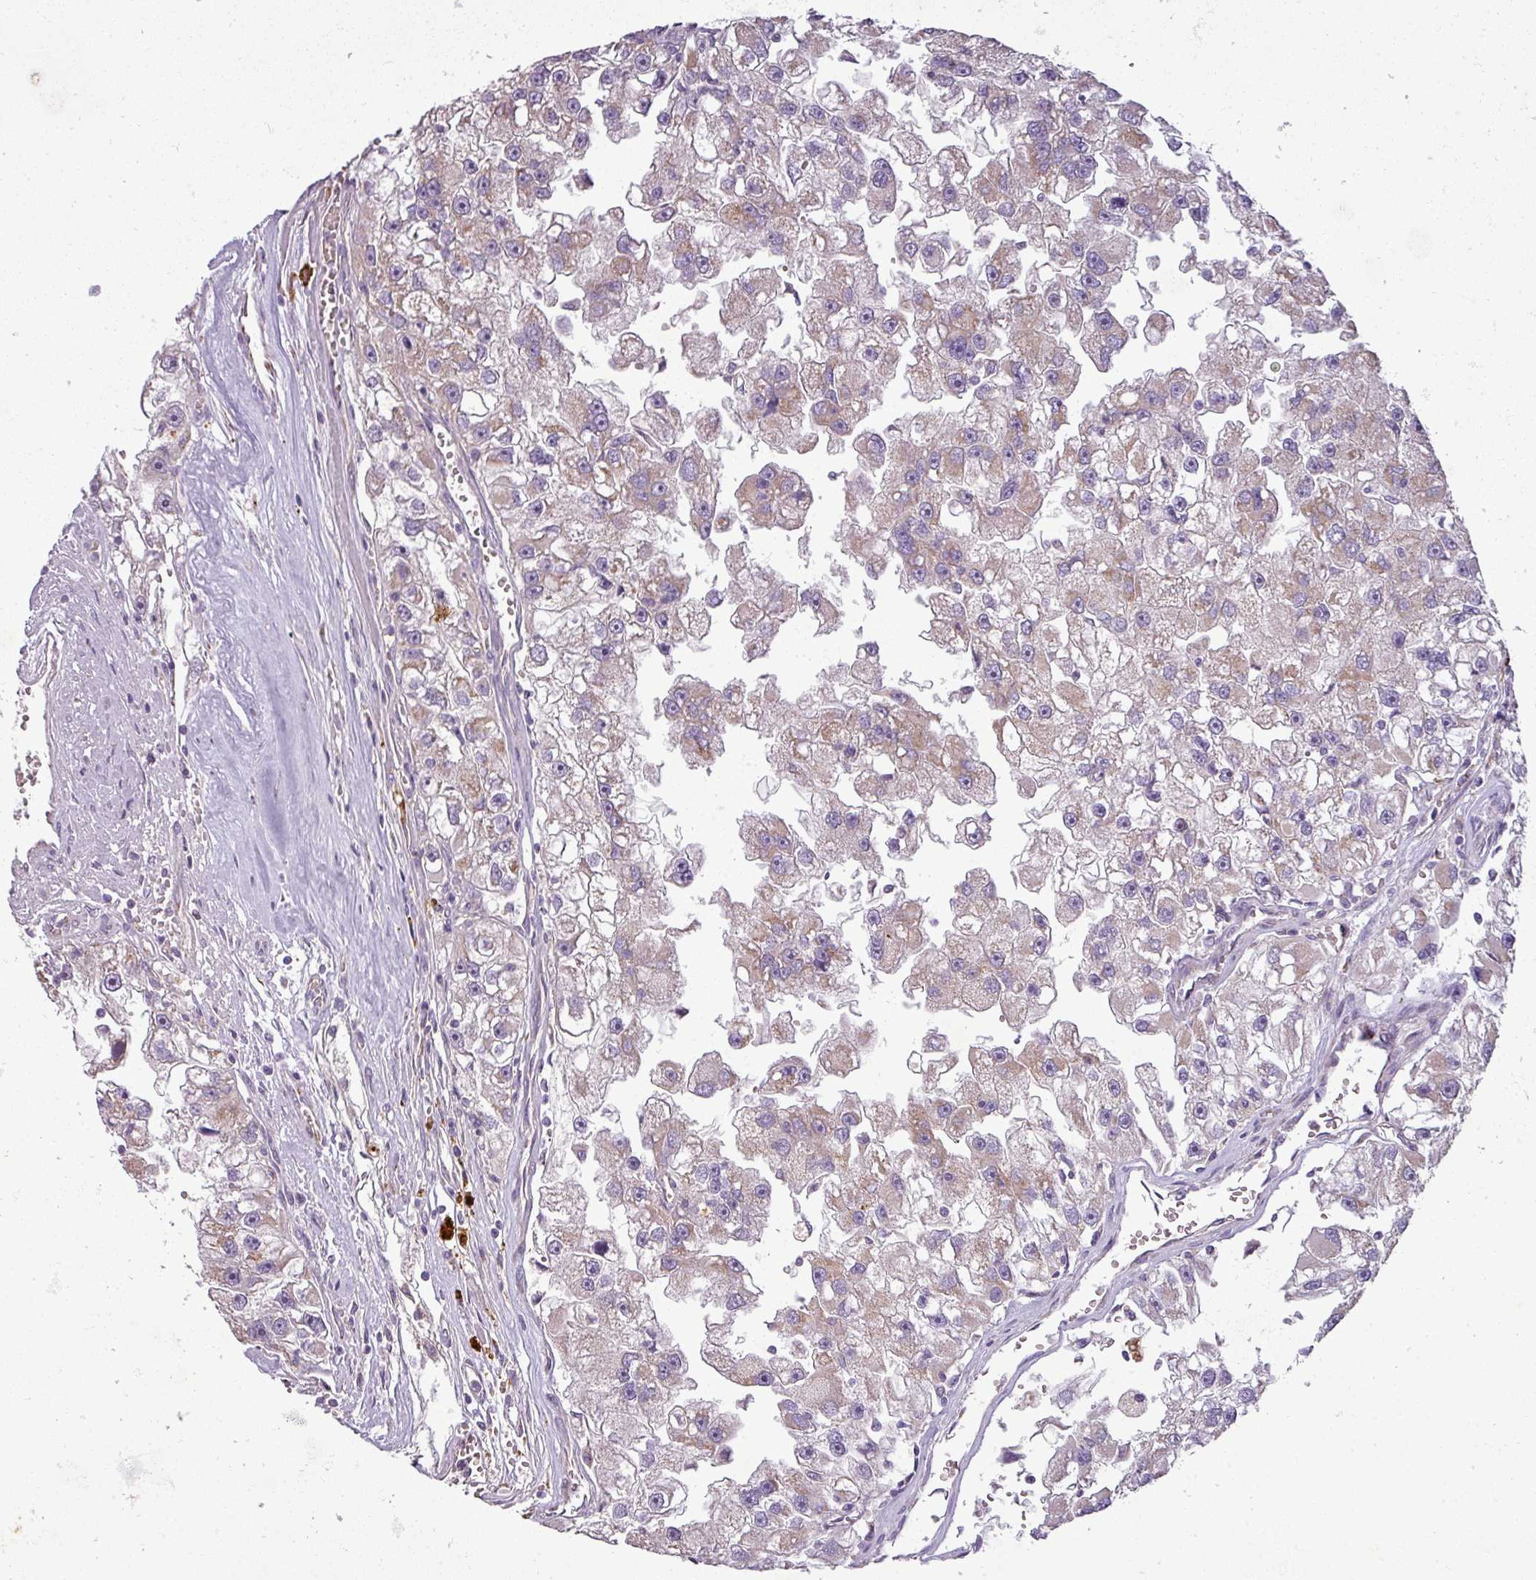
{"staining": {"intensity": "weak", "quantity": "25%-75%", "location": "cytoplasmic/membranous"}, "tissue": "renal cancer", "cell_type": "Tumor cells", "image_type": "cancer", "snomed": [{"axis": "morphology", "description": "Adenocarcinoma, NOS"}, {"axis": "topography", "description": "Kidney"}], "caption": "Immunohistochemical staining of human renal cancer (adenocarcinoma) displays weak cytoplasmic/membranous protein staining in about 25%-75% of tumor cells. (DAB (3,3'-diaminobenzidine) IHC with brightfield microscopy, high magnification).", "gene": "PNMA6A", "patient": {"sex": "male", "age": 63}}